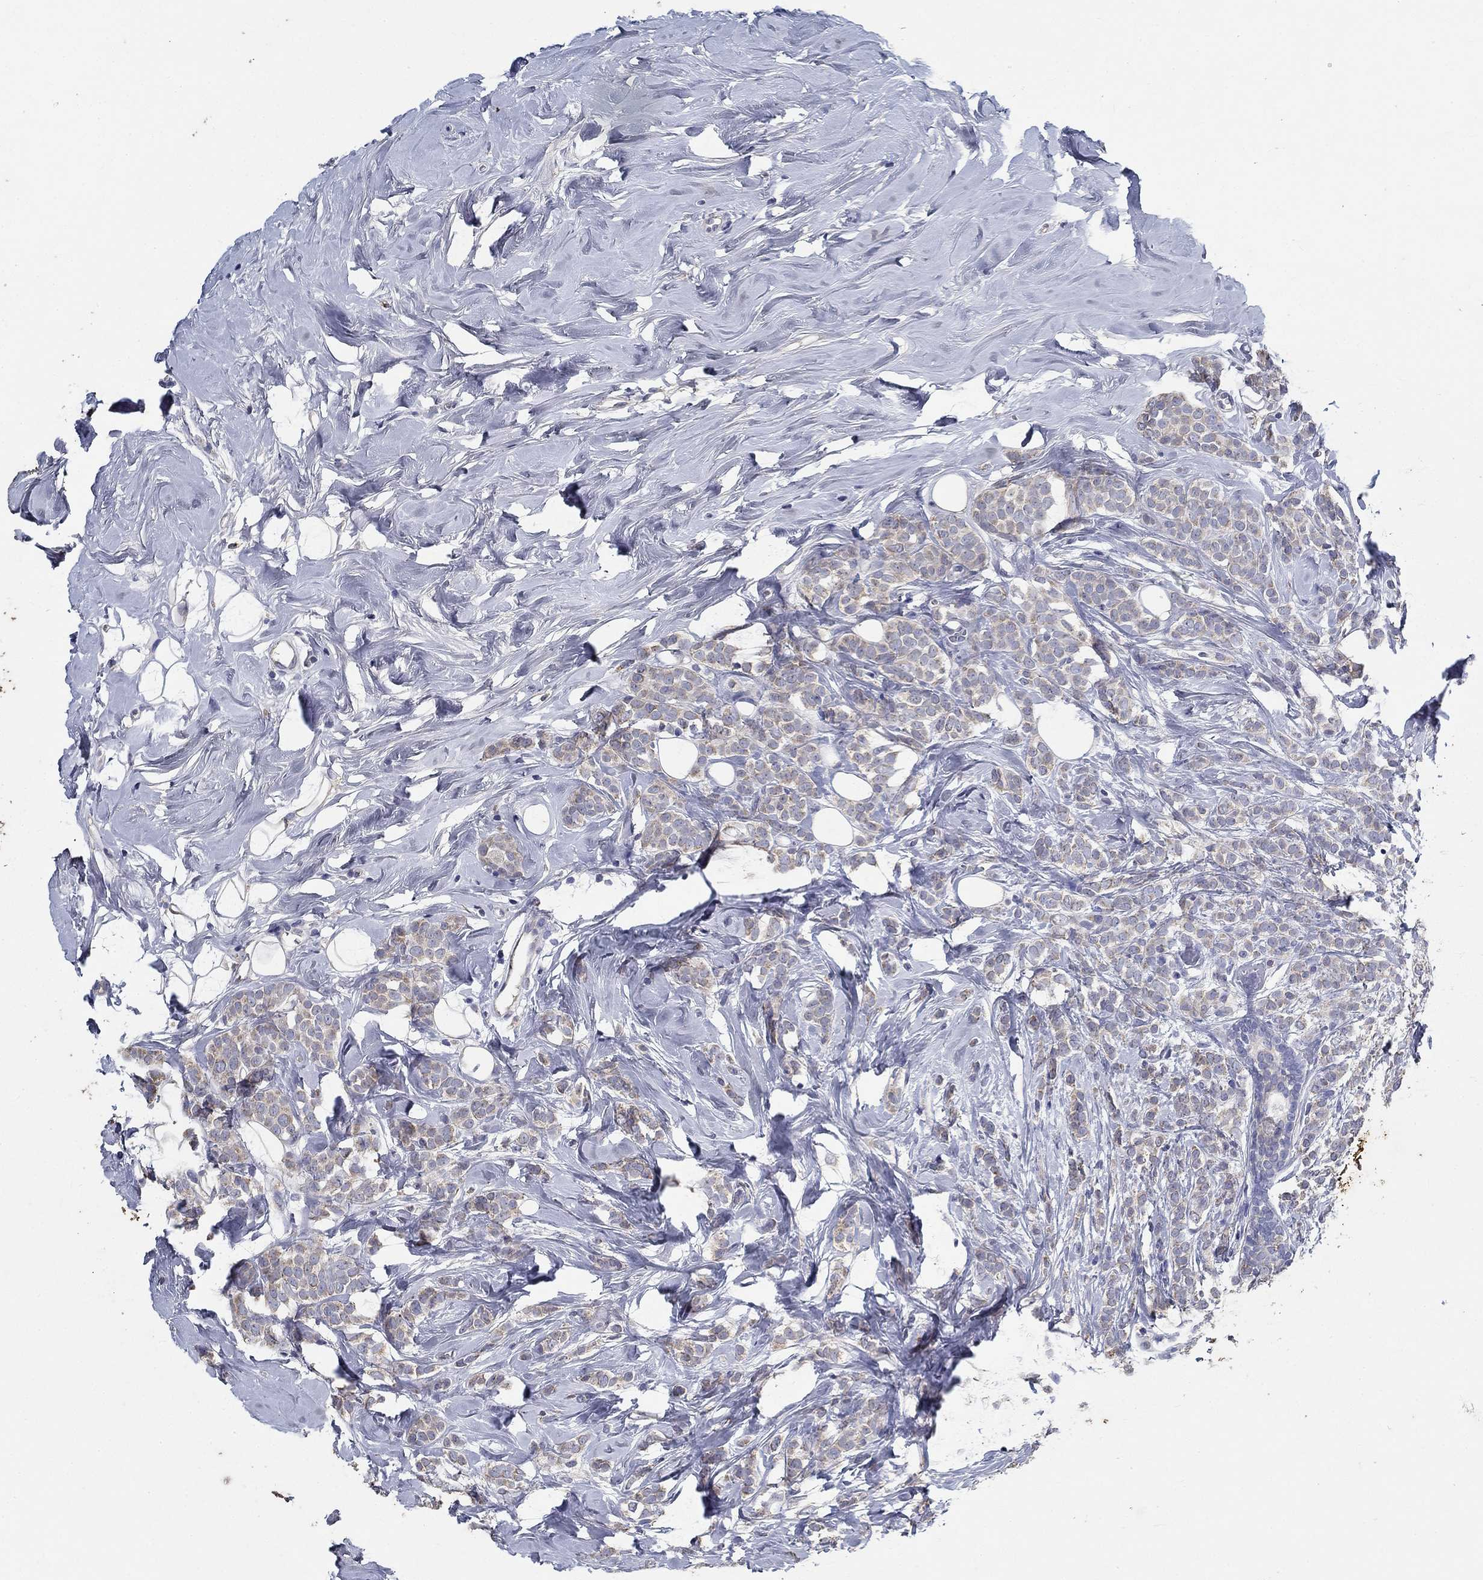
{"staining": {"intensity": "weak", "quantity": "25%-75%", "location": "cytoplasmic/membranous"}, "tissue": "breast cancer", "cell_type": "Tumor cells", "image_type": "cancer", "snomed": [{"axis": "morphology", "description": "Lobular carcinoma"}, {"axis": "topography", "description": "Breast"}], "caption": "Immunohistochemistry (IHC) histopathology image of human breast lobular carcinoma stained for a protein (brown), which displays low levels of weak cytoplasmic/membranous expression in about 25%-75% of tumor cells.", "gene": "PROZ", "patient": {"sex": "female", "age": 49}}